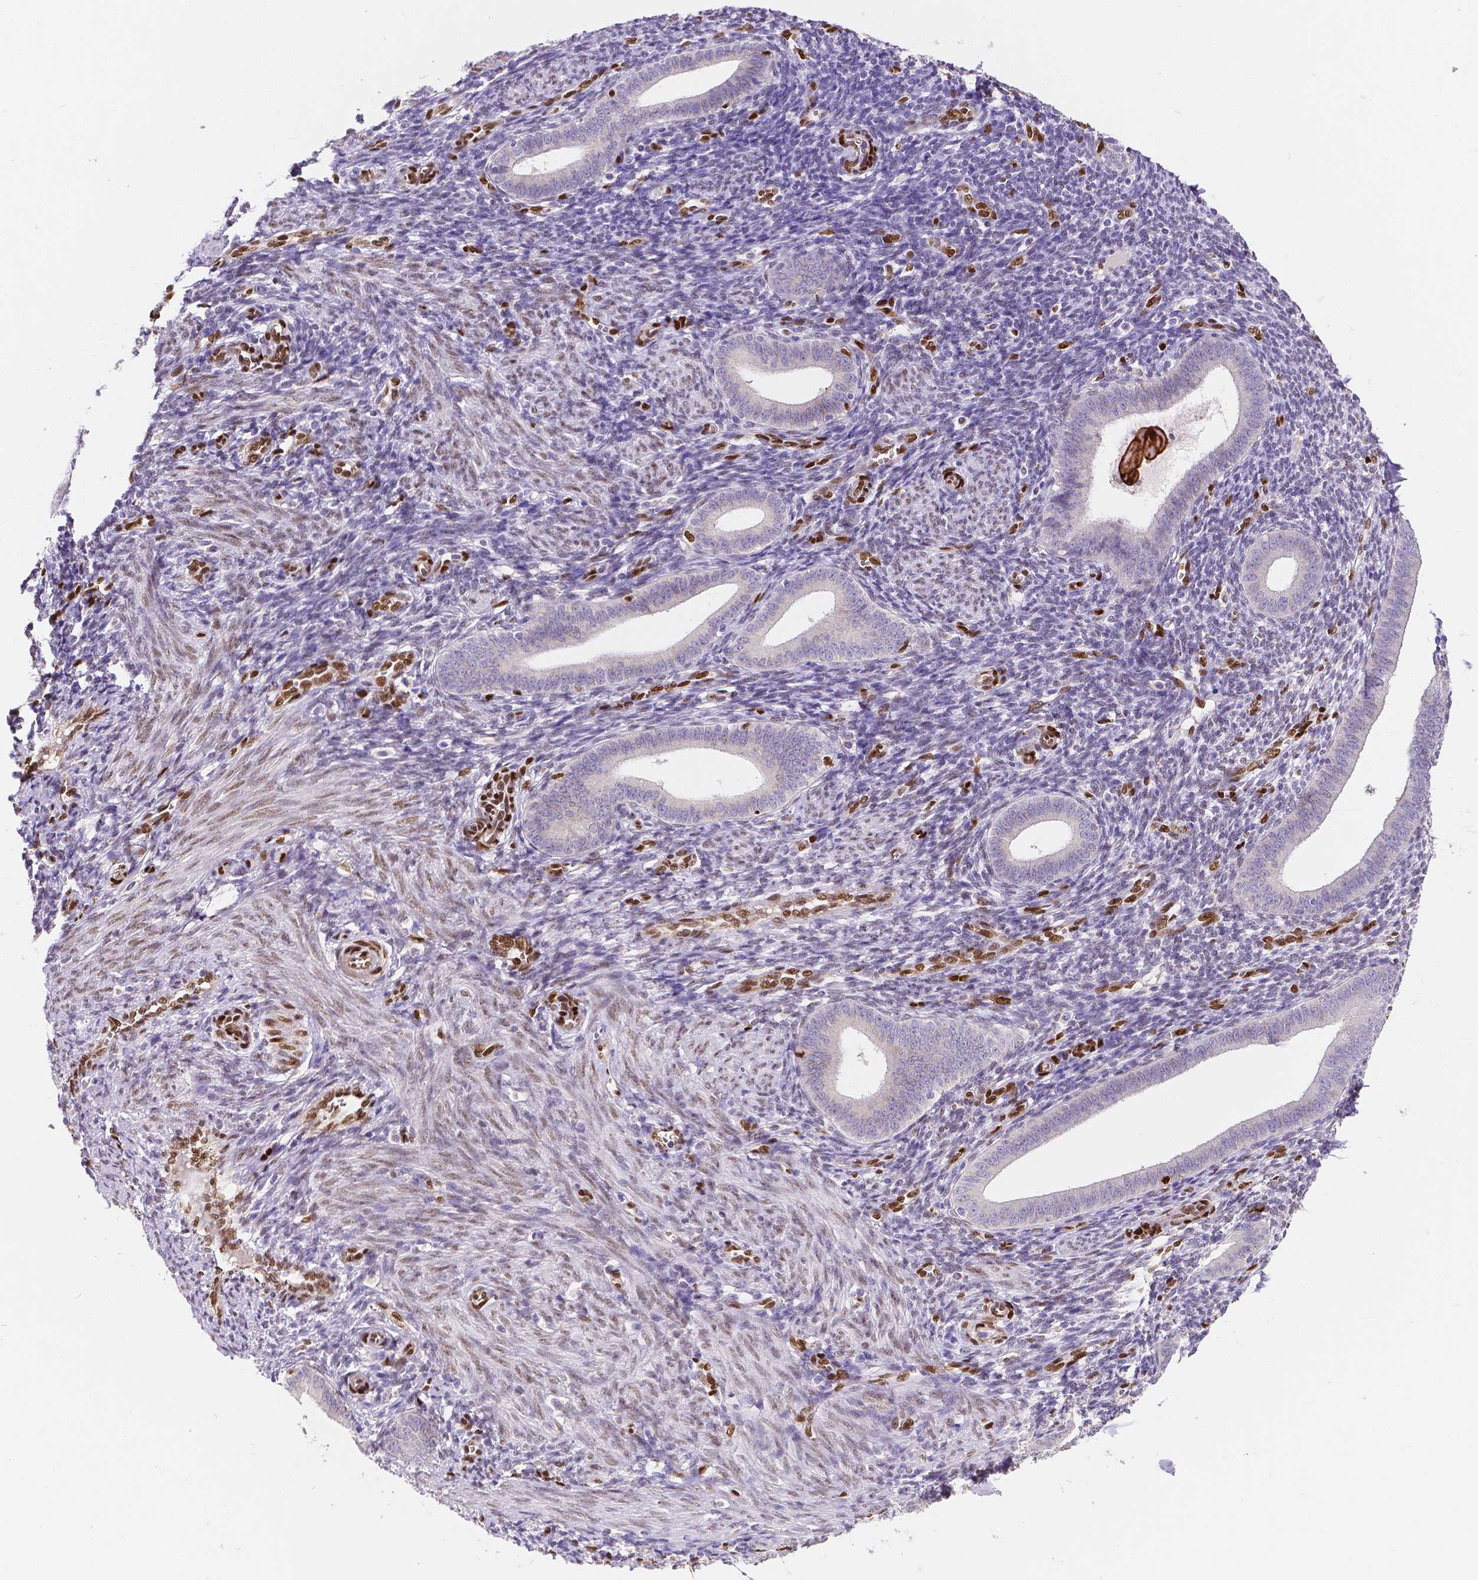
{"staining": {"intensity": "negative", "quantity": "none", "location": "none"}, "tissue": "endometrium", "cell_type": "Cells in endometrial stroma", "image_type": "normal", "snomed": [{"axis": "morphology", "description": "Normal tissue, NOS"}, {"axis": "topography", "description": "Endometrium"}], "caption": "High power microscopy histopathology image of an immunohistochemistry (IHC) histopathology image of unremarkable endometrium, revealing no significant expression in cells in endometrial stroma. (DAB immunohistochemistry (IHC), high magnification).", "gene": "MEF2C", "patient": {"sex": "female", "age": 25}}